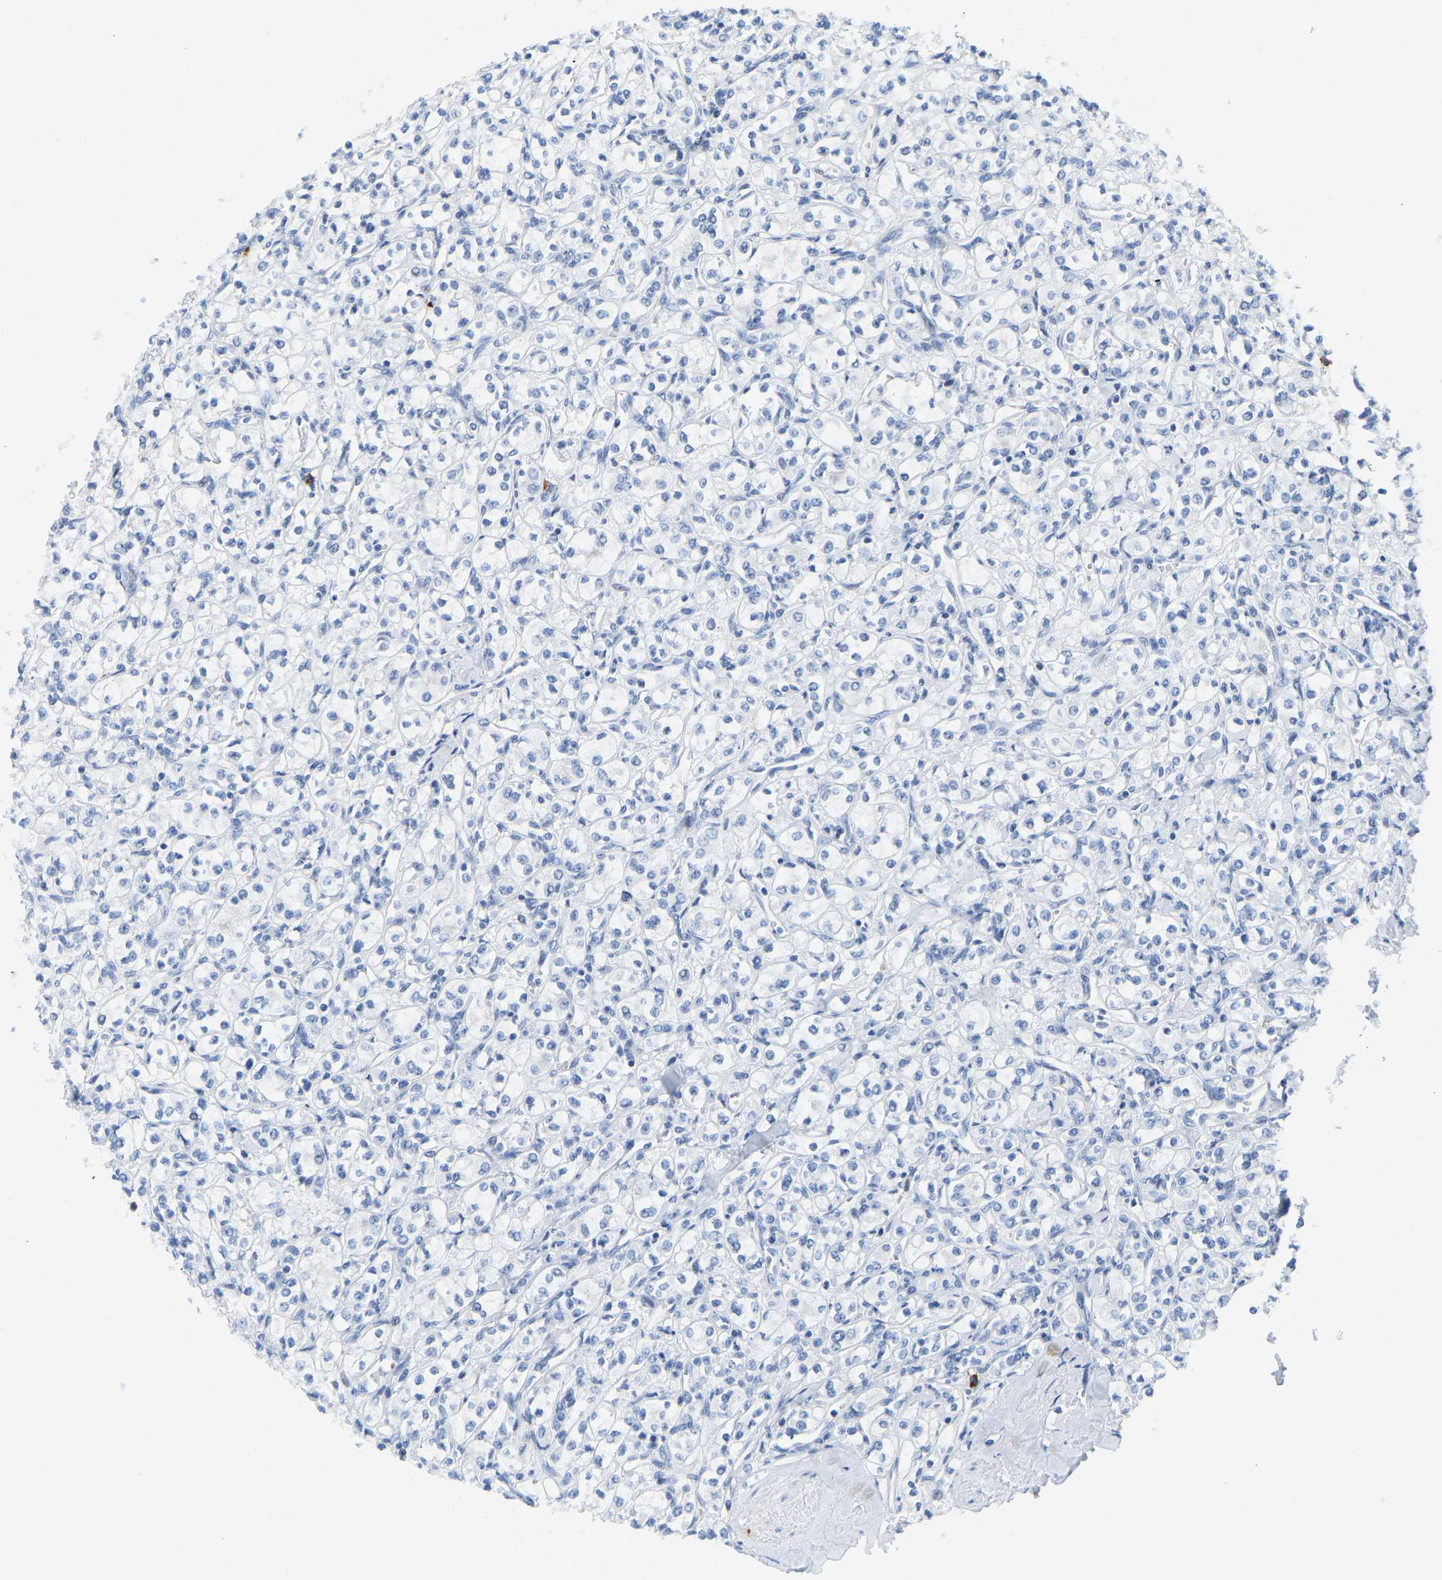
{"staining": {"intensity": "negative", "quantity": "none", "location": "none"}, "tissue": "renal cancer", "cell_type": "Tumor cells", "image_type": "cancer", "snomed": [{"axis": "morphology", "description": "Adenocarcinoma, NOS"}, {"axis": "topography", "description": "Kidney"}], "caption": "Renal cancer (adenocarcinoma) stained for a protein using immunohistochemistry (IHC) displays no staining tumor cells.", "gene": "HDAC5", "patient": {"sex": "male", "age": 77}}